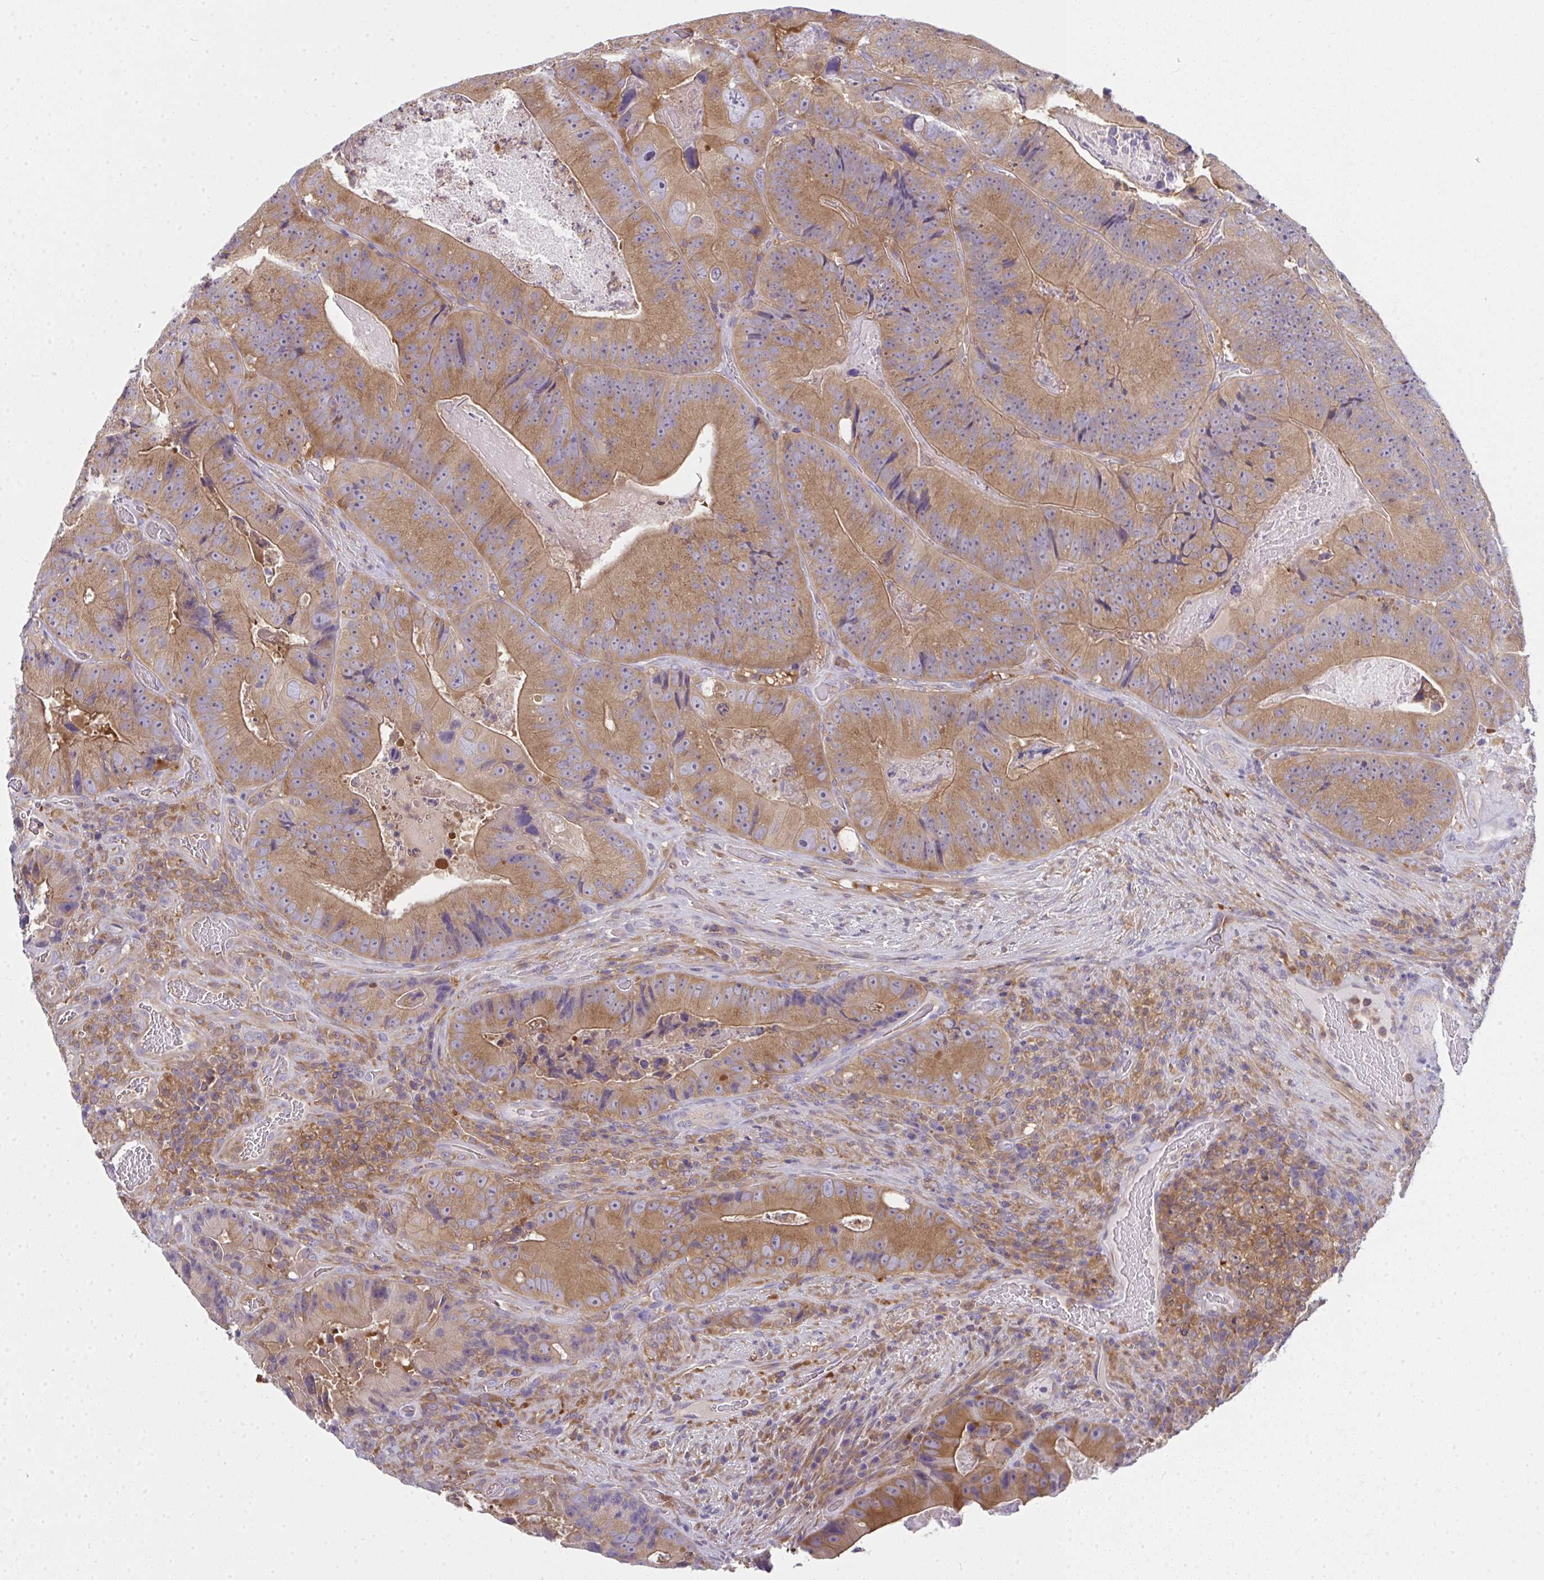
{"staining": {"intensity": "moderate", "quantity": ">75%", "location": "cytoplasmic/membranous"}, "tissue": "colorectal cancer", "cell_type": "Tumor cells", "image_type": "cancer", "snomed": [{"axis": "morphology", "description": "Adenocarcinoma, NOS"}, {"axis": "topography", "description": "Colon"}], "caption": "Human colorectal adenocarcinoma stained with a brown dye displays moderate cytoplasmic/membranous positive staining in approximately >75% of tumor cells.", "gene": "SLC30A6", "patient": {"sex": "female", "age": 86}}